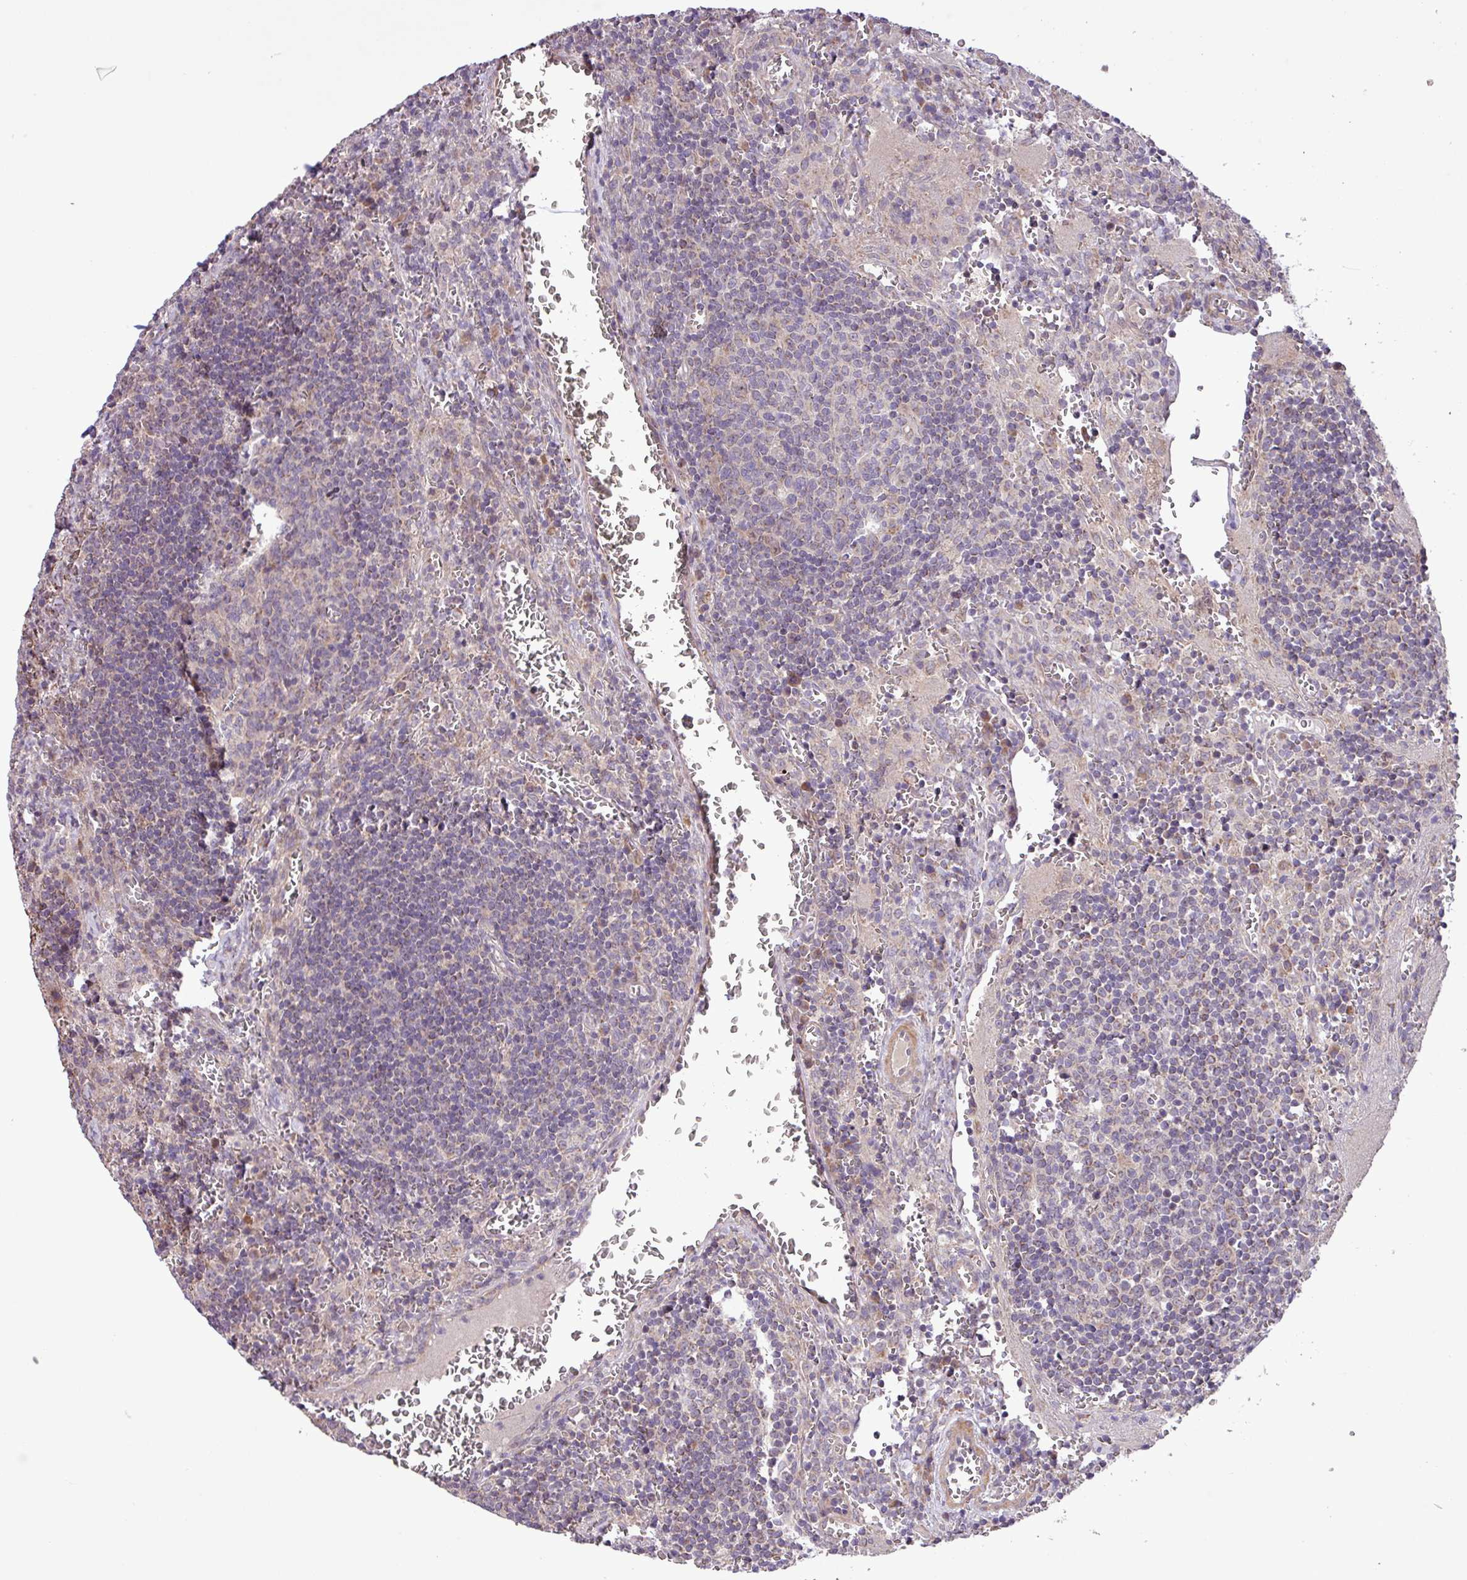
{"staining": {"intensity": "negative", "quantity": "none", "location": "none"}, "tissue": "lymph node", "cell_type": "Germinal center cells", "image_type": "normal", "snomed": [{"axis": "morphology", "description": "Normal tissue, NOS"}, {"axis": "topography", "description": "Lymph node"}], "caption": "High power microscopy photomicrograph of an IHC photomicrograph of benign lymph node, revealing no significant positivity in germinal center cells.", "gene": "TIMM10B", "patient": {"sex": "male", "age": 50}}